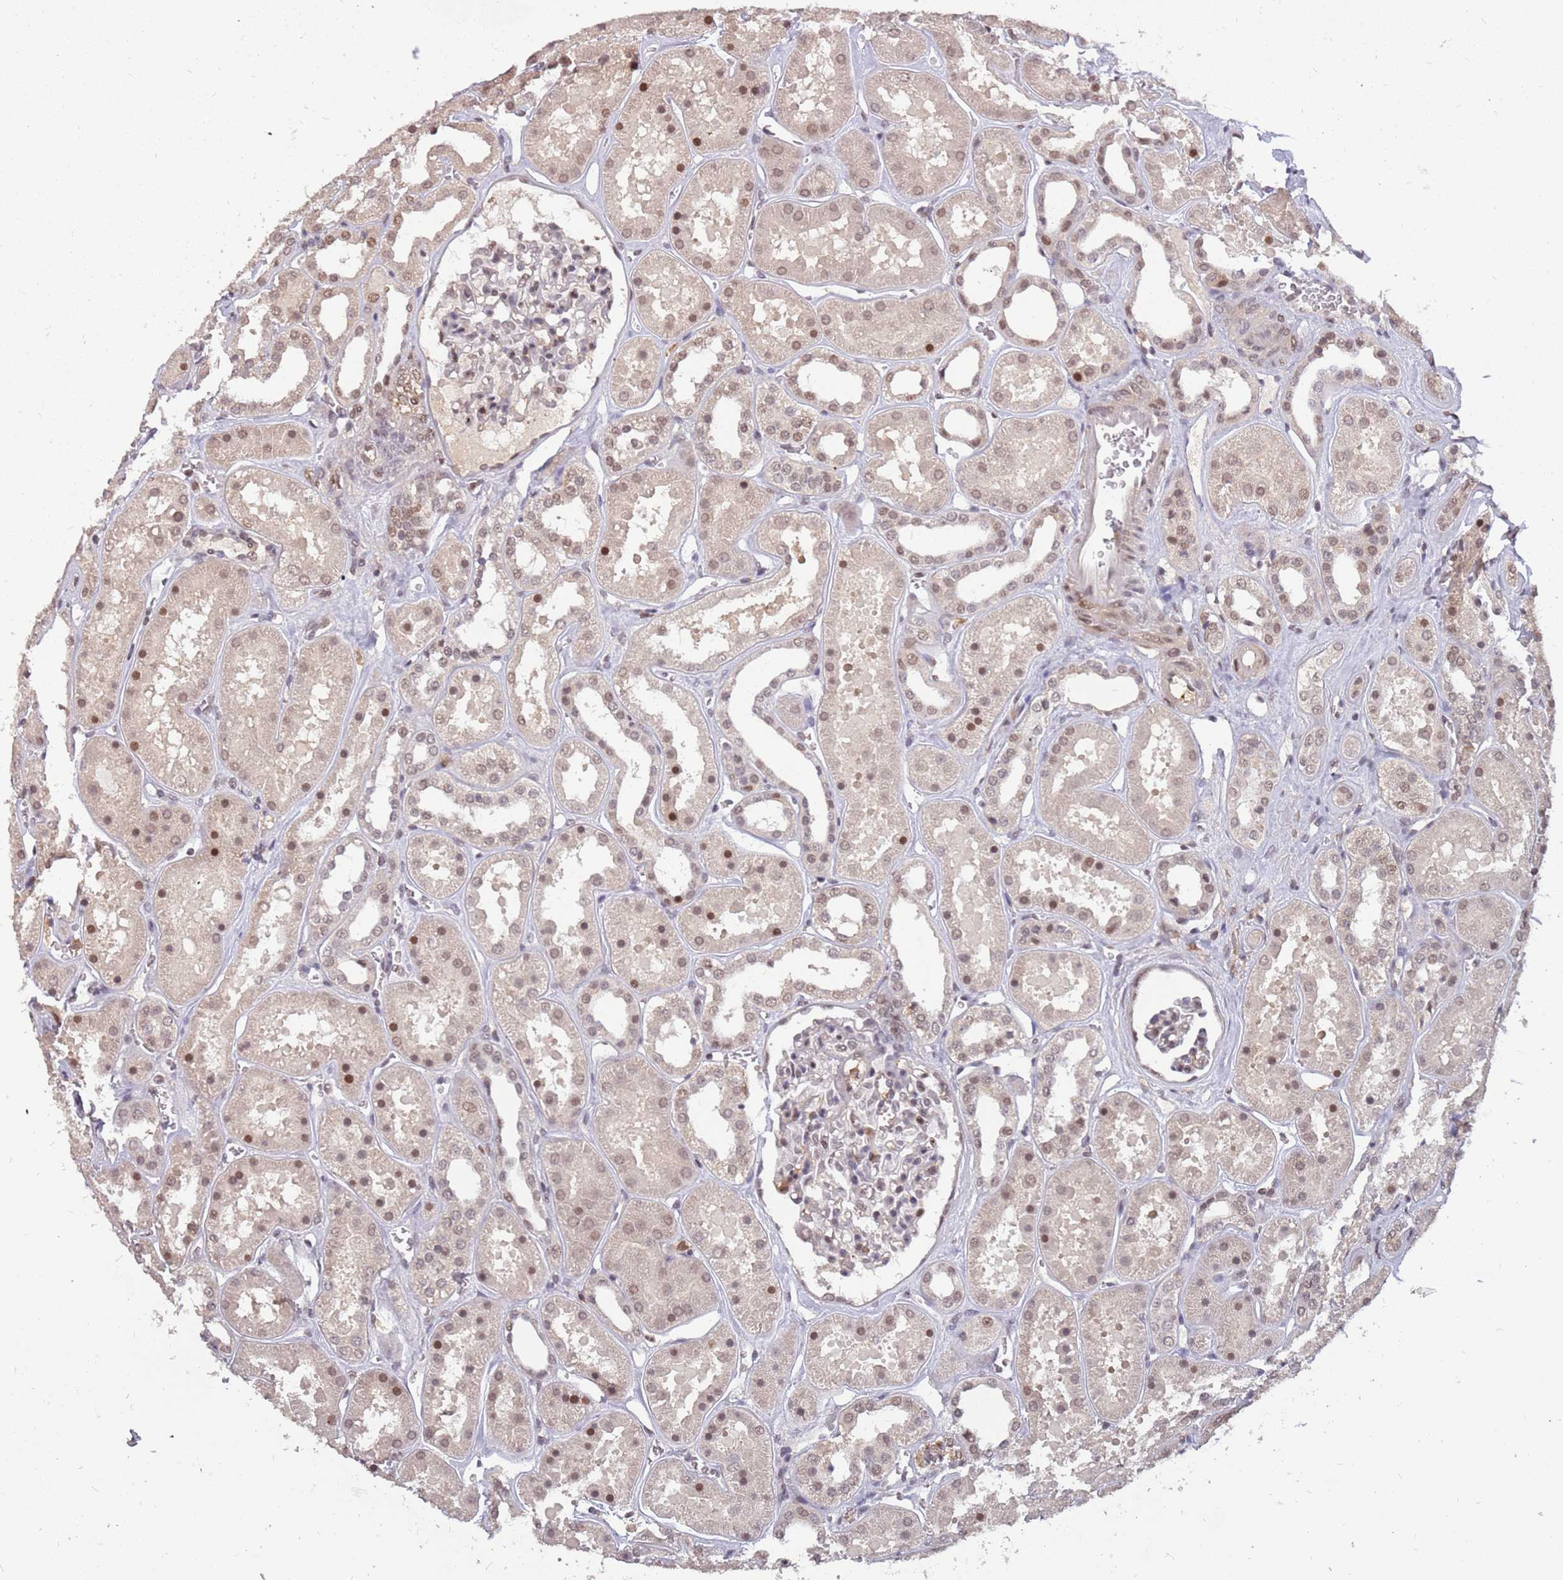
{"staining": {"intensity": "moderate", "quantity": "25%-75%", "location": "nuclear"}, "tissue": "kidney", "cell_type": "Cells in glomeruli", "image_type": "normal", "snomed": [{"axis": "morphology", "description": "Normal tissue, NOS"}, {"axis": "topography", "description": "Kidney"}], "caption": "An immunohistochemistry micrograph of unremarkable tissue is shown. Protein staining in brown labels moderate nuclear positivity in kidney within cells in glomeruli. Immunohistochemistry stains the protein in brown and the nuclei are stained blue.", "gene": "GBP2", "patient": {"sex": "female", "age": 41}}